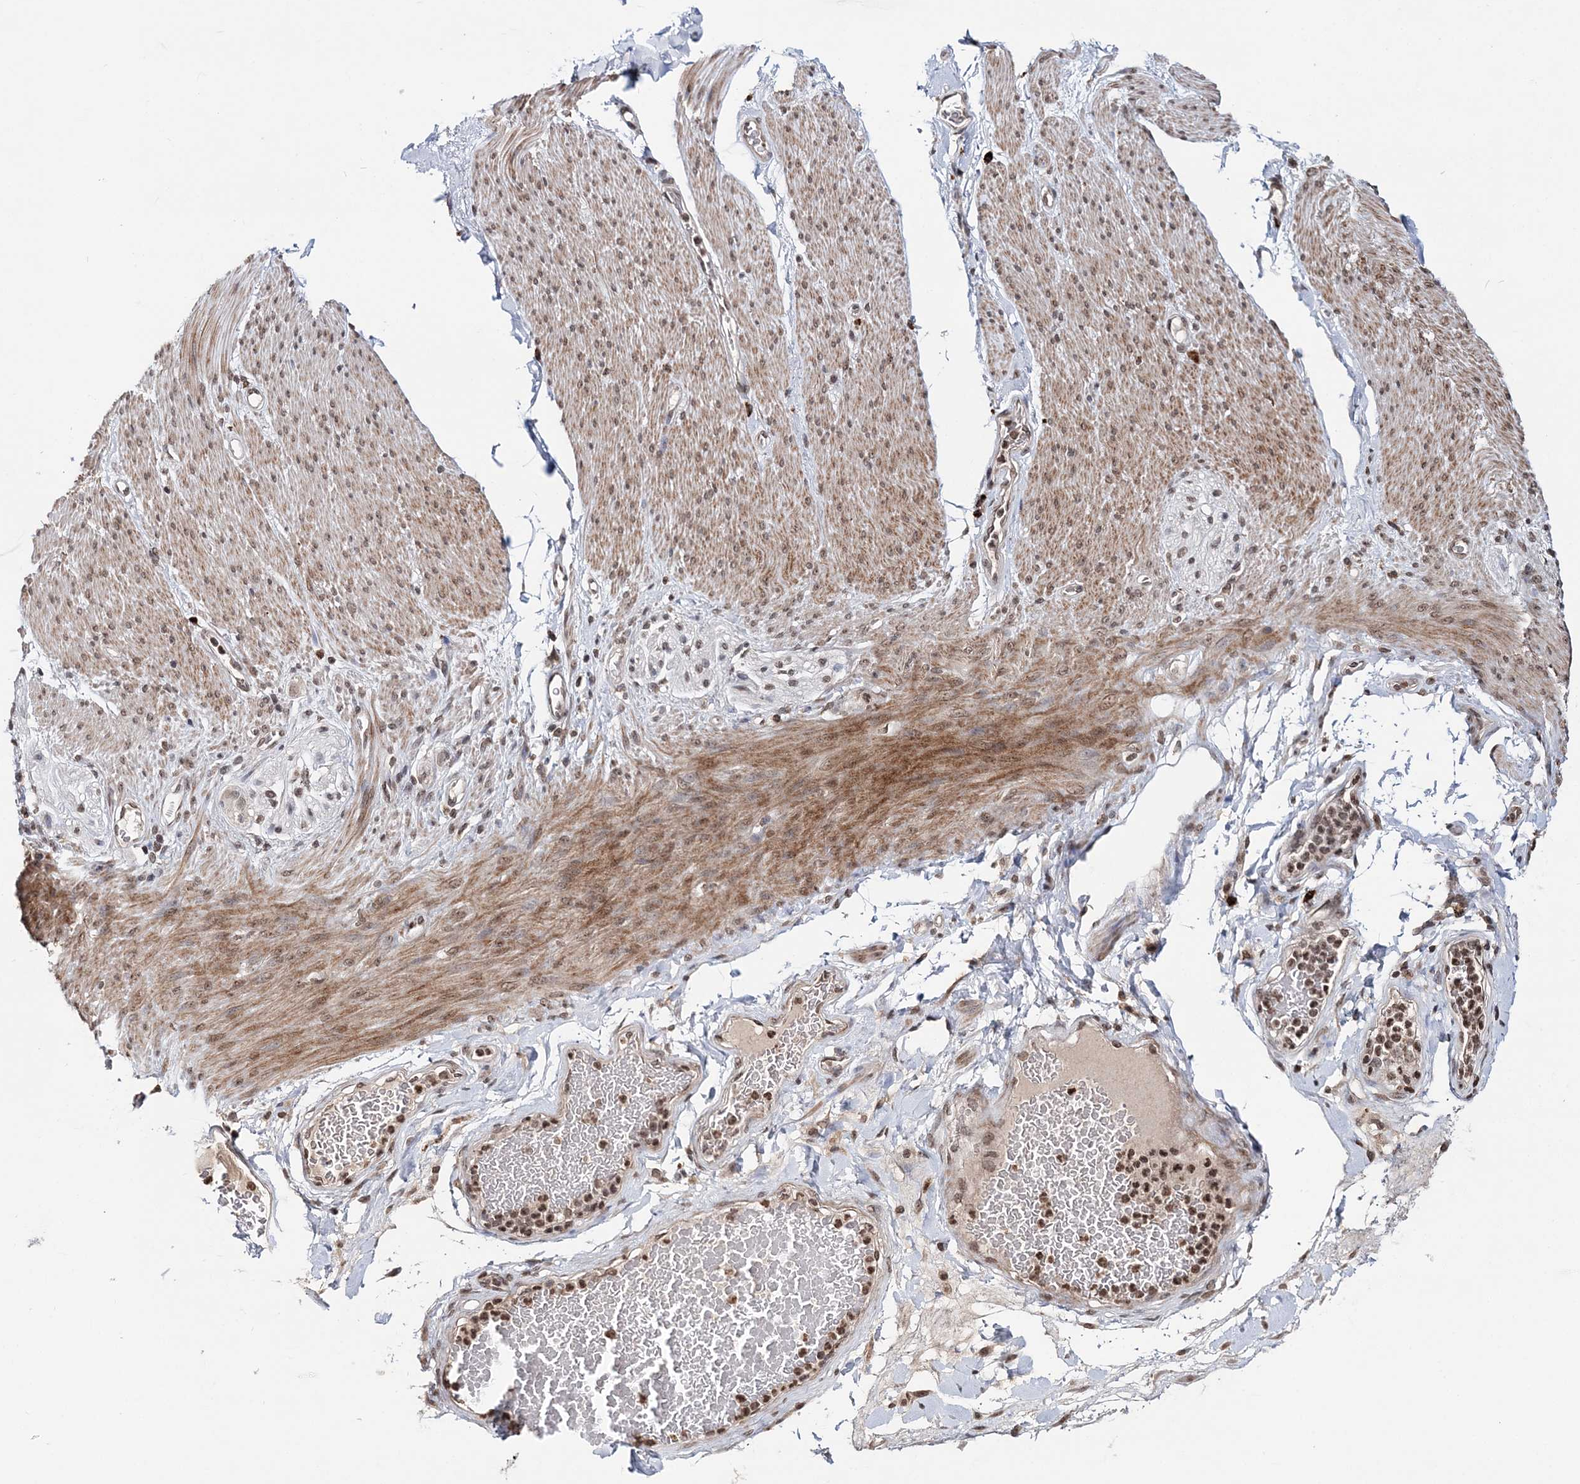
{"staining": {"intensity": "moderate", "quantity": "25%-75%", "location": "nuclear"}, "tissue": "adipose tissue", "cell_type": "Adipocytes", "image_type": "normal", "snomed": [{"axis": "morphology", "description": "Normal tissue, NOS"}, {"axis": "topography", "description": "Colon"}, {"axis": "topography", "description": "Peripheral nerve tissue"}], "caption": "Protein expression analysis of benign adipose tissue reveals moderate nuclear expression in approximately 25%-75% of adipocytes.", "gene": "SOWAHB", "patient": {"sex": "female", "age": 61}}